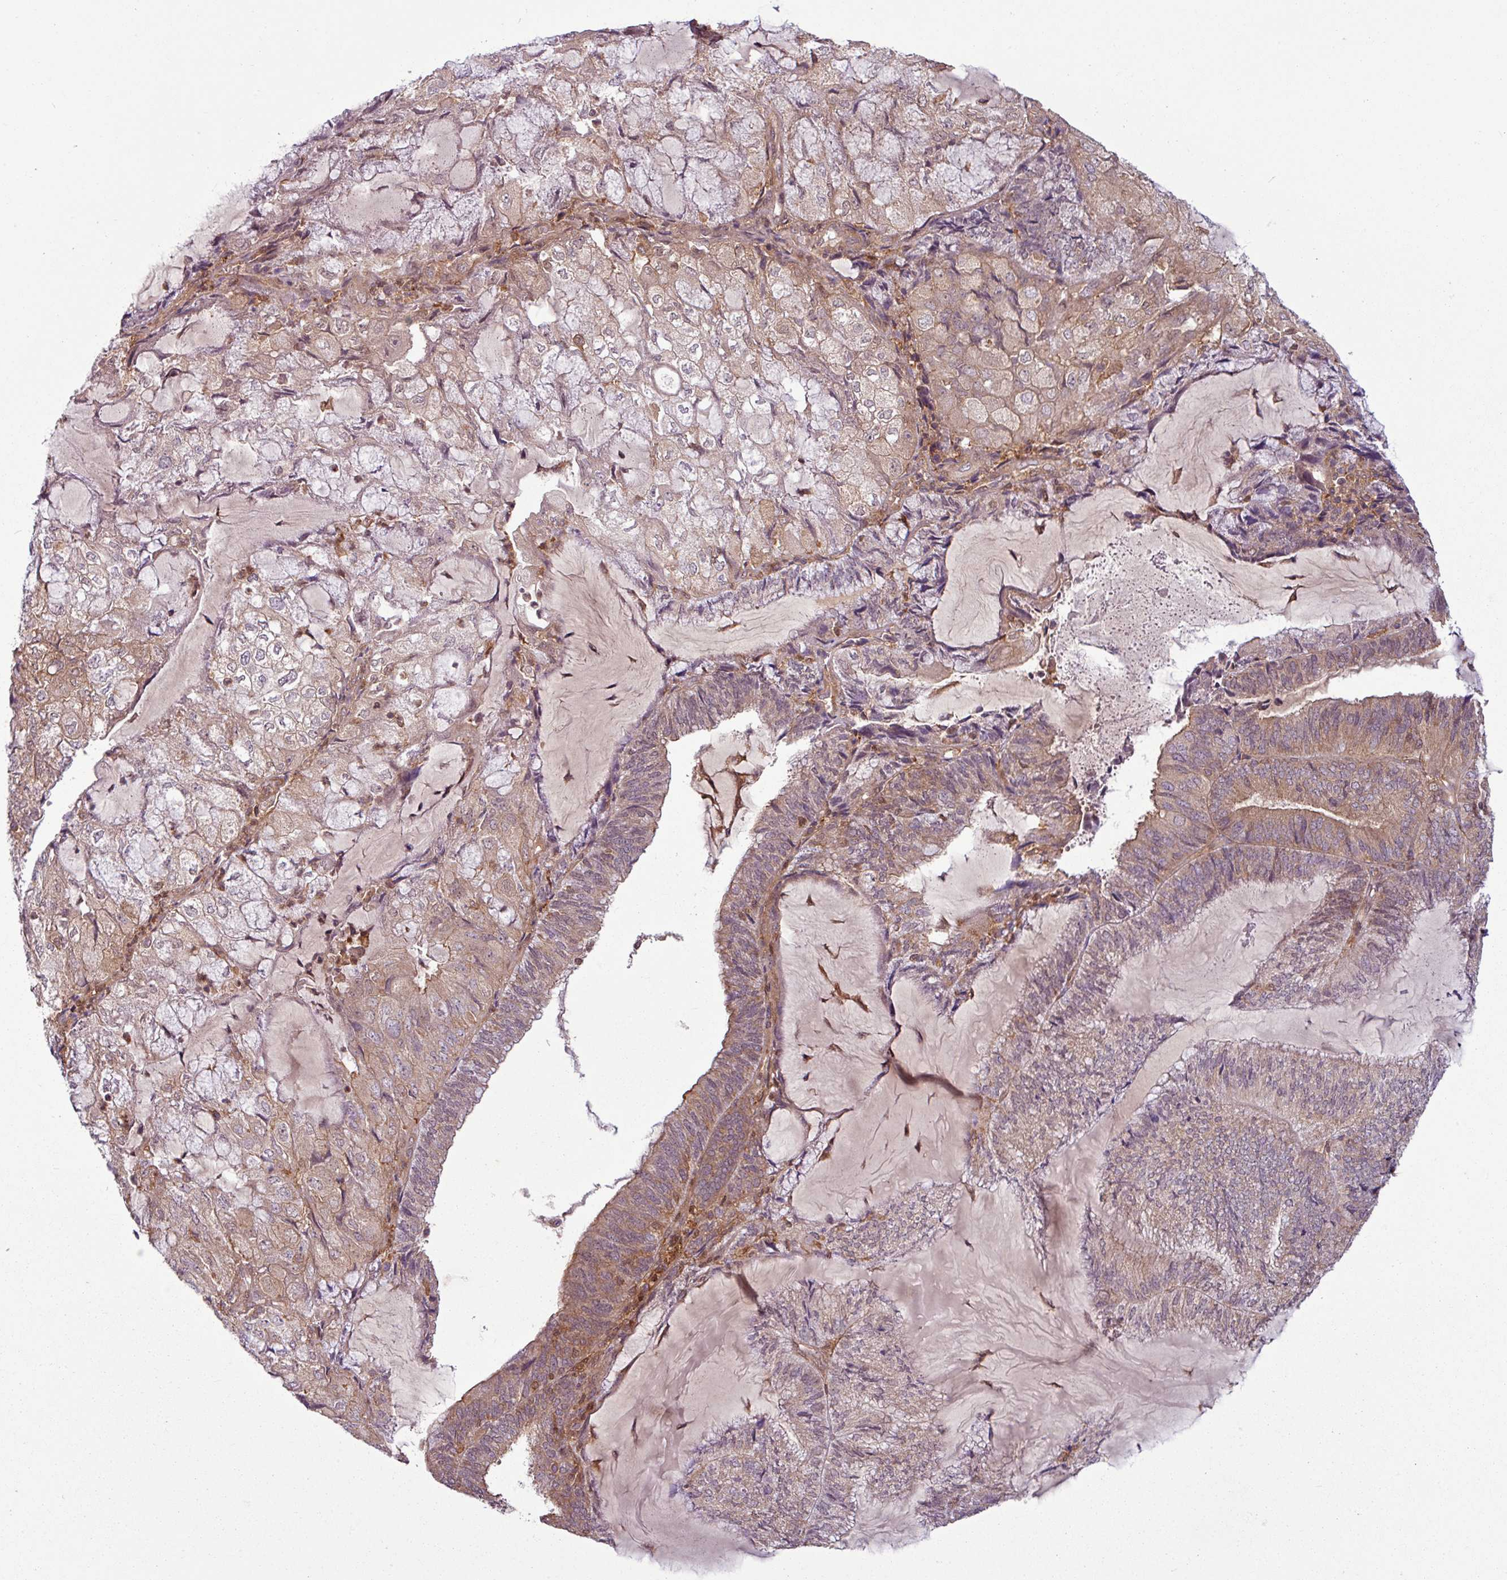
{"staining": {"intensity": "moderate", "quantity": "25%-75%", "location": "cytoplasmic/membranous"}, "tissue": "endometrial cancer", "cell_type": "Tumor cells", "image_type": "cancer", "snomed": [{"axis": "morphology", "description": "Adenocarcinoma, NOS"}, {"axis": "topography", "description": "Endometrium"}], "caption": "A brown stain shows moderate cytoplasmic/membranous expression of a protein in human endometrial adenocarcinoma tumor cells.", "gene": "SH3BGRL", "patient": {"sex": "female", "age": 81}}